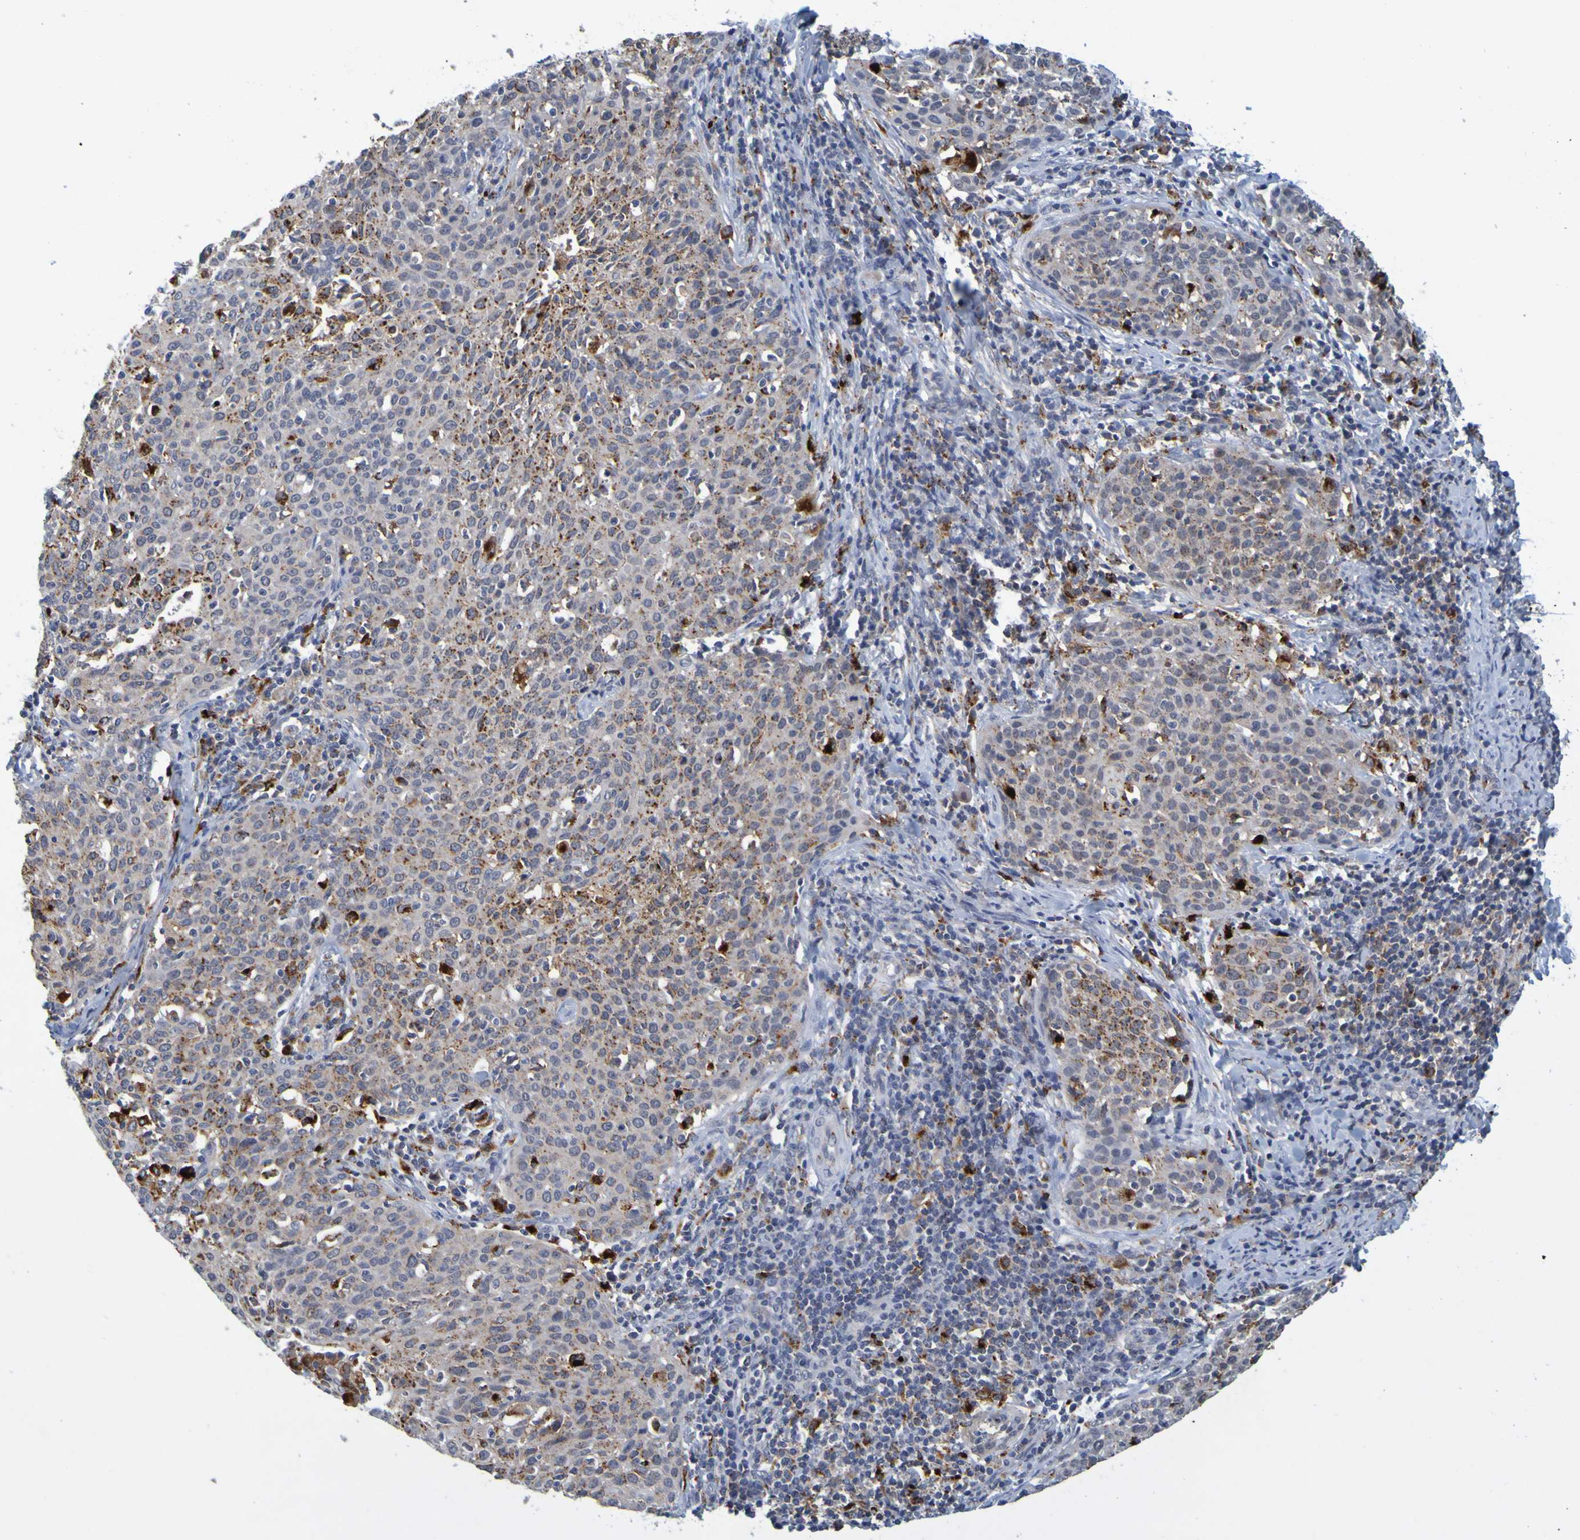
{"staining": {"intensity": "moderate", "quantity": "25%-75%", "location": "cytoplasmic/membranous"}, "tissue": "cervical cancer", "cell_type": "Tumor cells", "image_type": "cancer", "snomed": [{"axis": "morphology", "description": "Squamous cell carcinoma, NOS"}, {"axis": "topography", "description": "Cervix"}], "caption": "Tumor cells reveal medium levels of moderate cytoplasmic/membranous expression in approximately 25%-75% of cells in cervical cancer (squamous cell carcinoma).", "gene": "TPH1", "patient": {"sex": "female", "age": 38}}